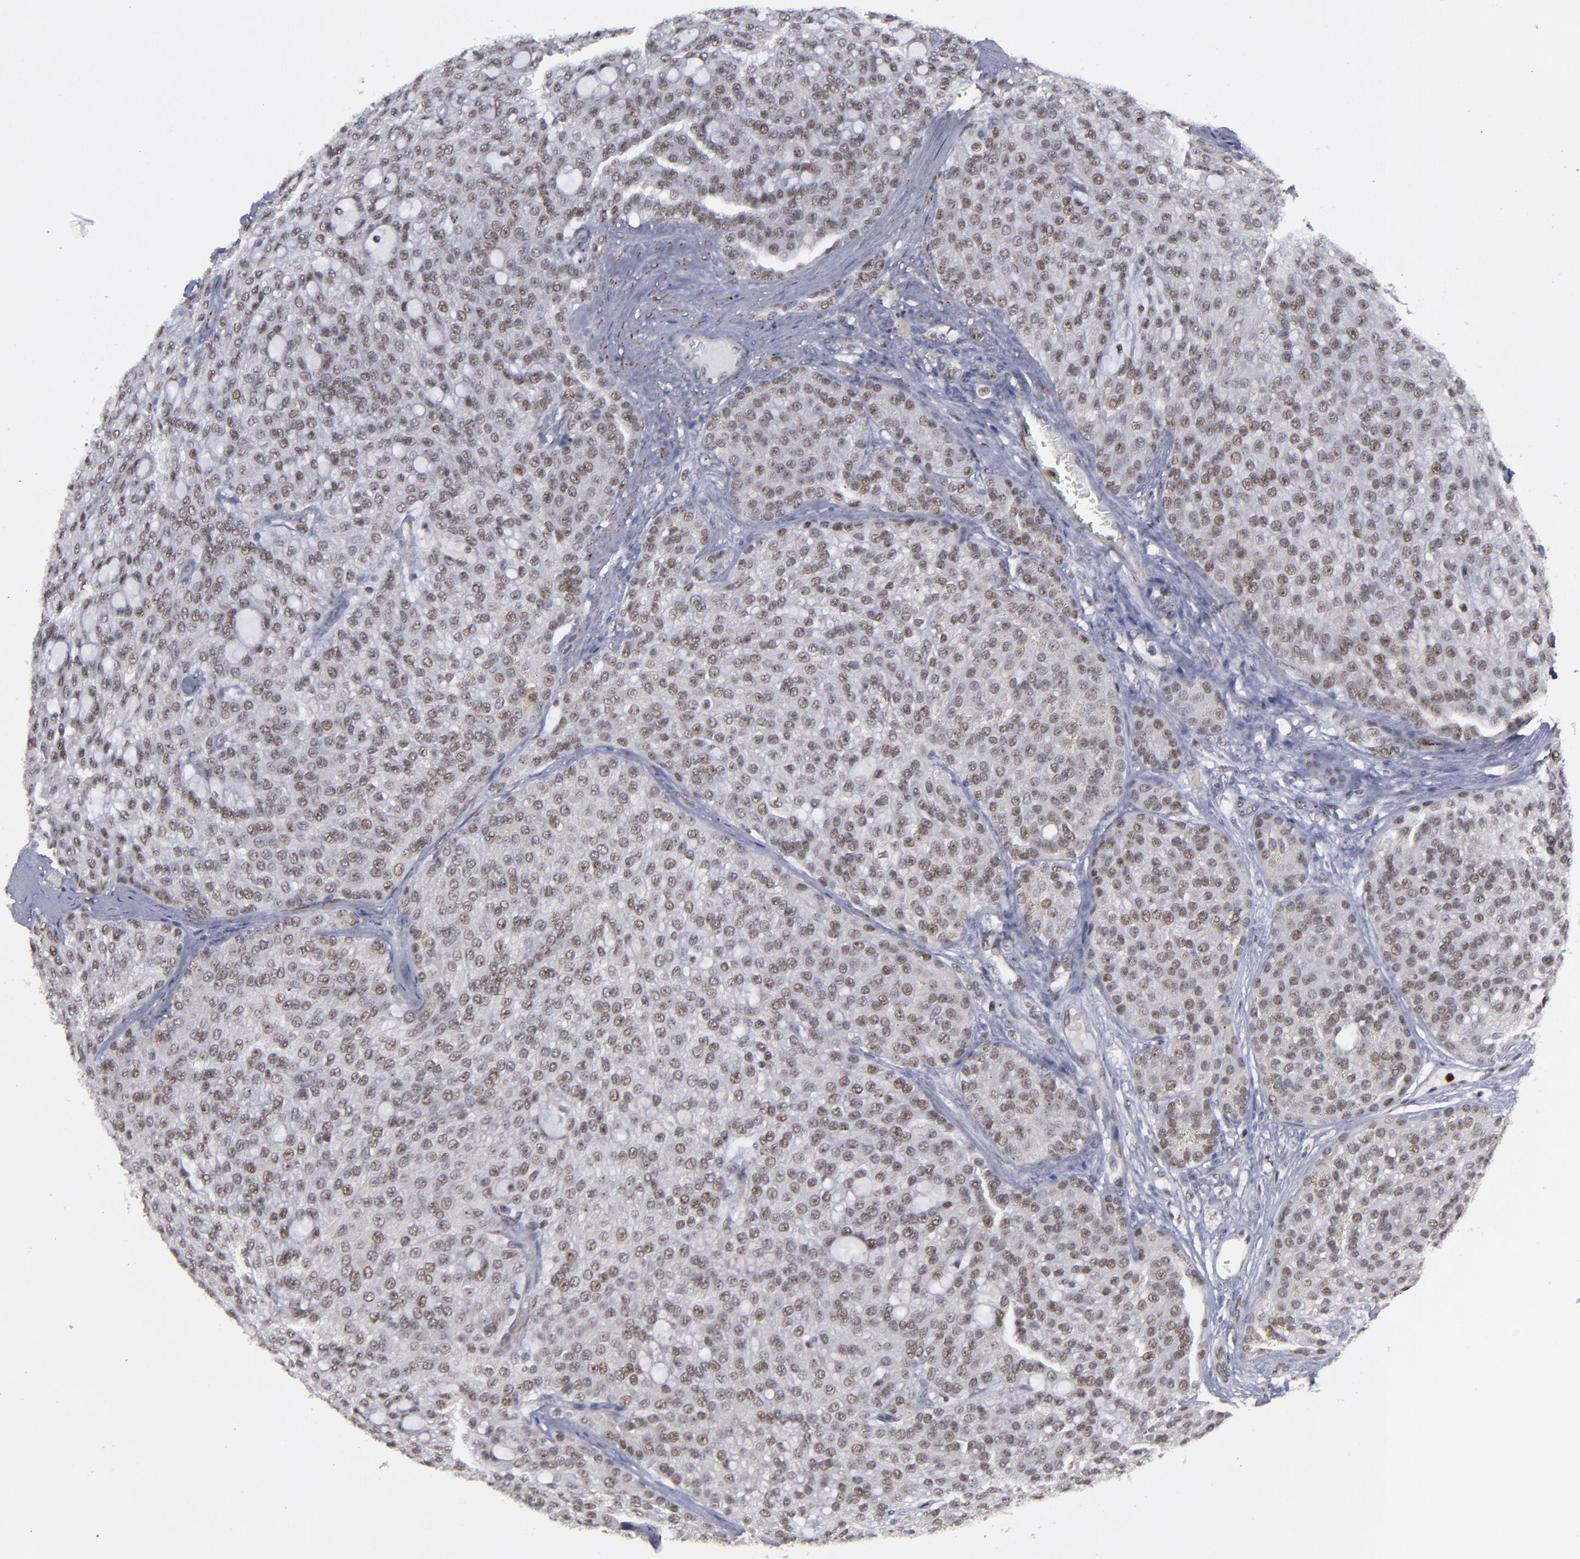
{"staining": {"intensity": "moderate", "quantity": ">75%", "location": "nuclear"}, "tissue": "renal cancer", "cell_type": "Tumor cells", "image_type": "cancer", "snomed": [{"axis": "morphology", "description": "Adenocarcinoma, NOS"}, {"axis": "topography", "description": "Kidney"}], "caption": "This is an image of IHC staining of renal adenocarcinoma, which shows moderate staining in the nuclear of tumor cells.", "gene": "RREB1", "patient": {"sex": "male", "age": 63}}